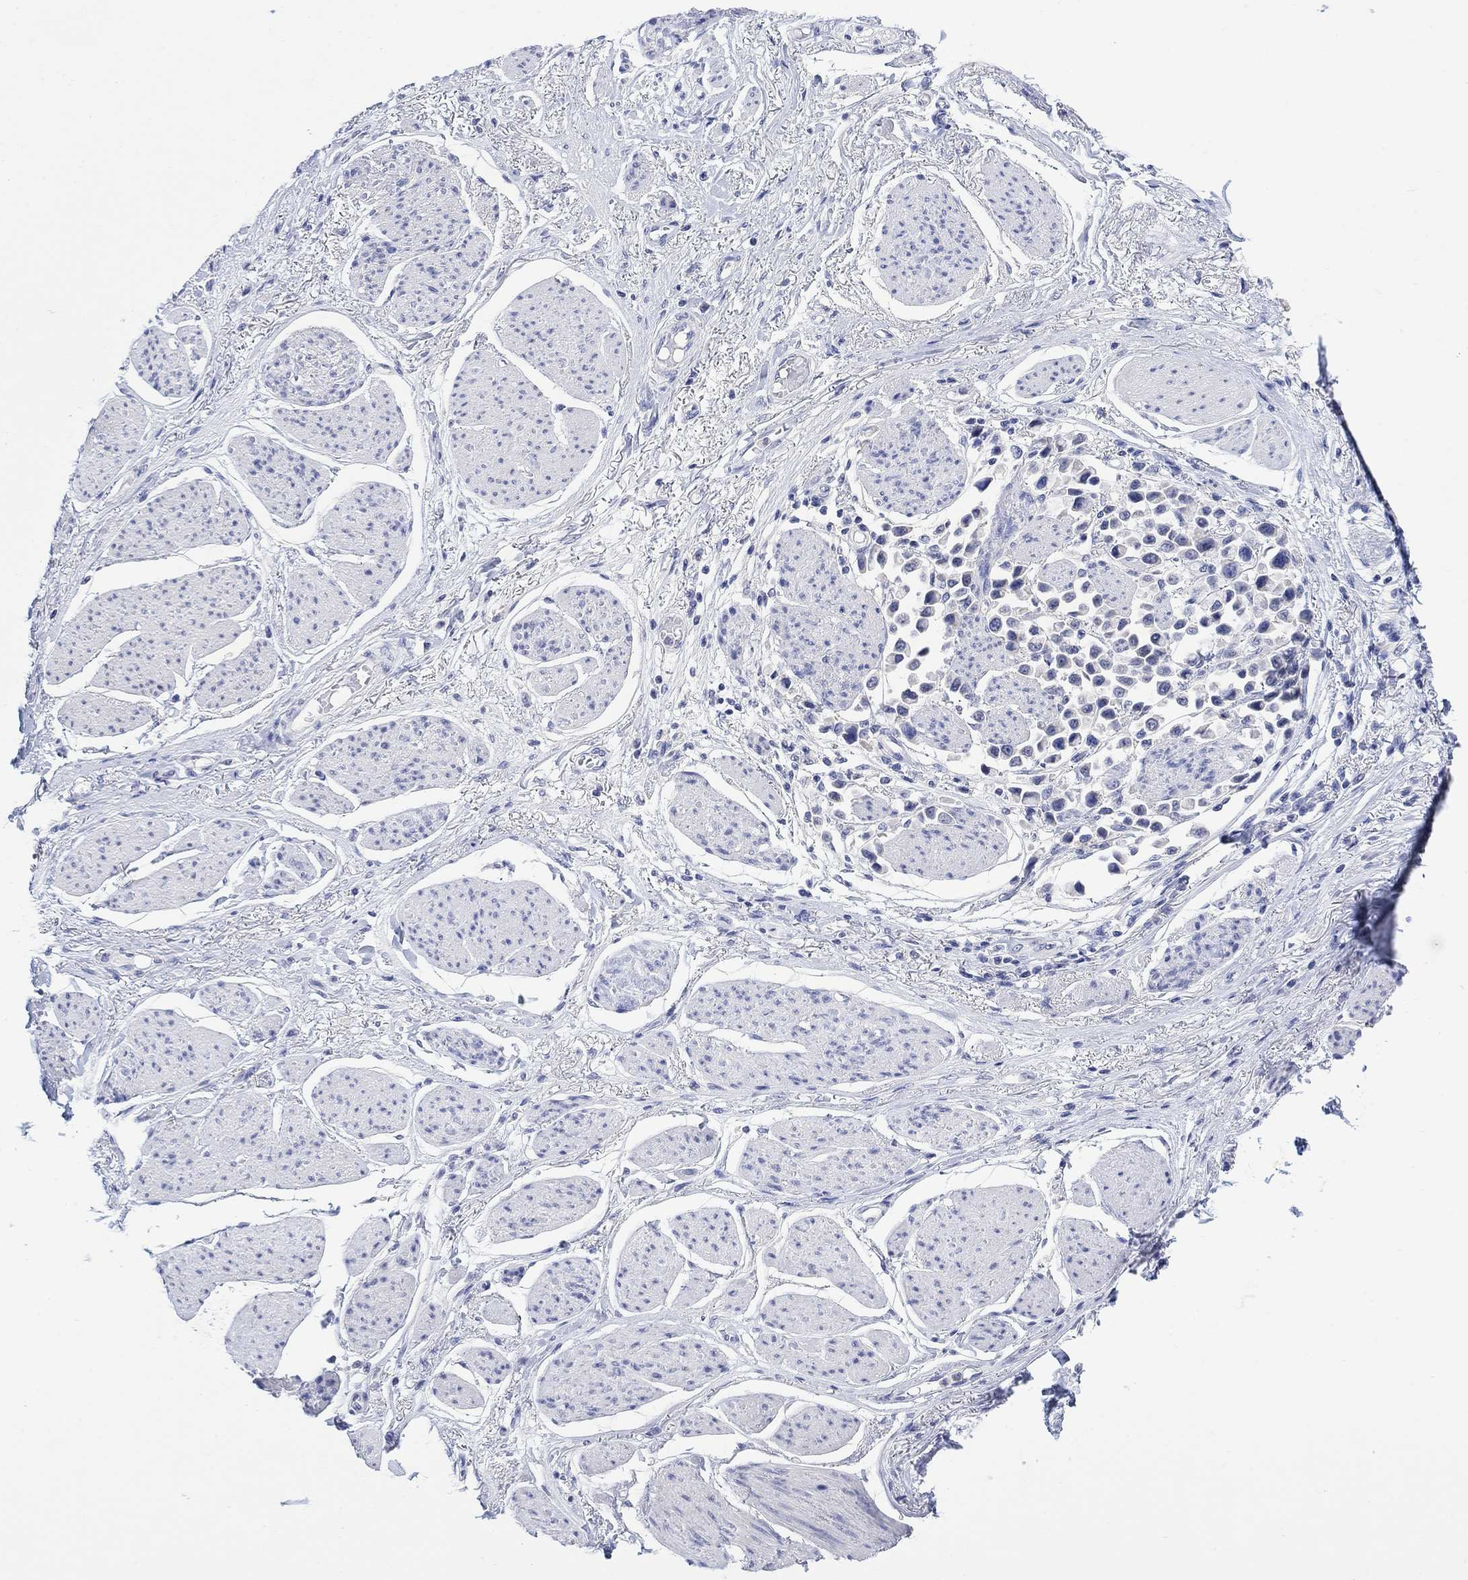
{"staining": {"intensity": "negative", "quantity": "none", "location": "none"}, "tissue": "stomach cancer", "cell_type": "Tumor cells", "image_type": "cancer", "snomed": [{"axis": "morphology", "description": "Adenocarcinoma, NOS"}, {"axis": "topography", "description": "Stomach"}], "caption": "IHC of stomach cancer (adenocarcinoma) demonstrates no expression in tumor cells.", "gene": "FBP2", "patient": {"sex": "female", "age": 81}}